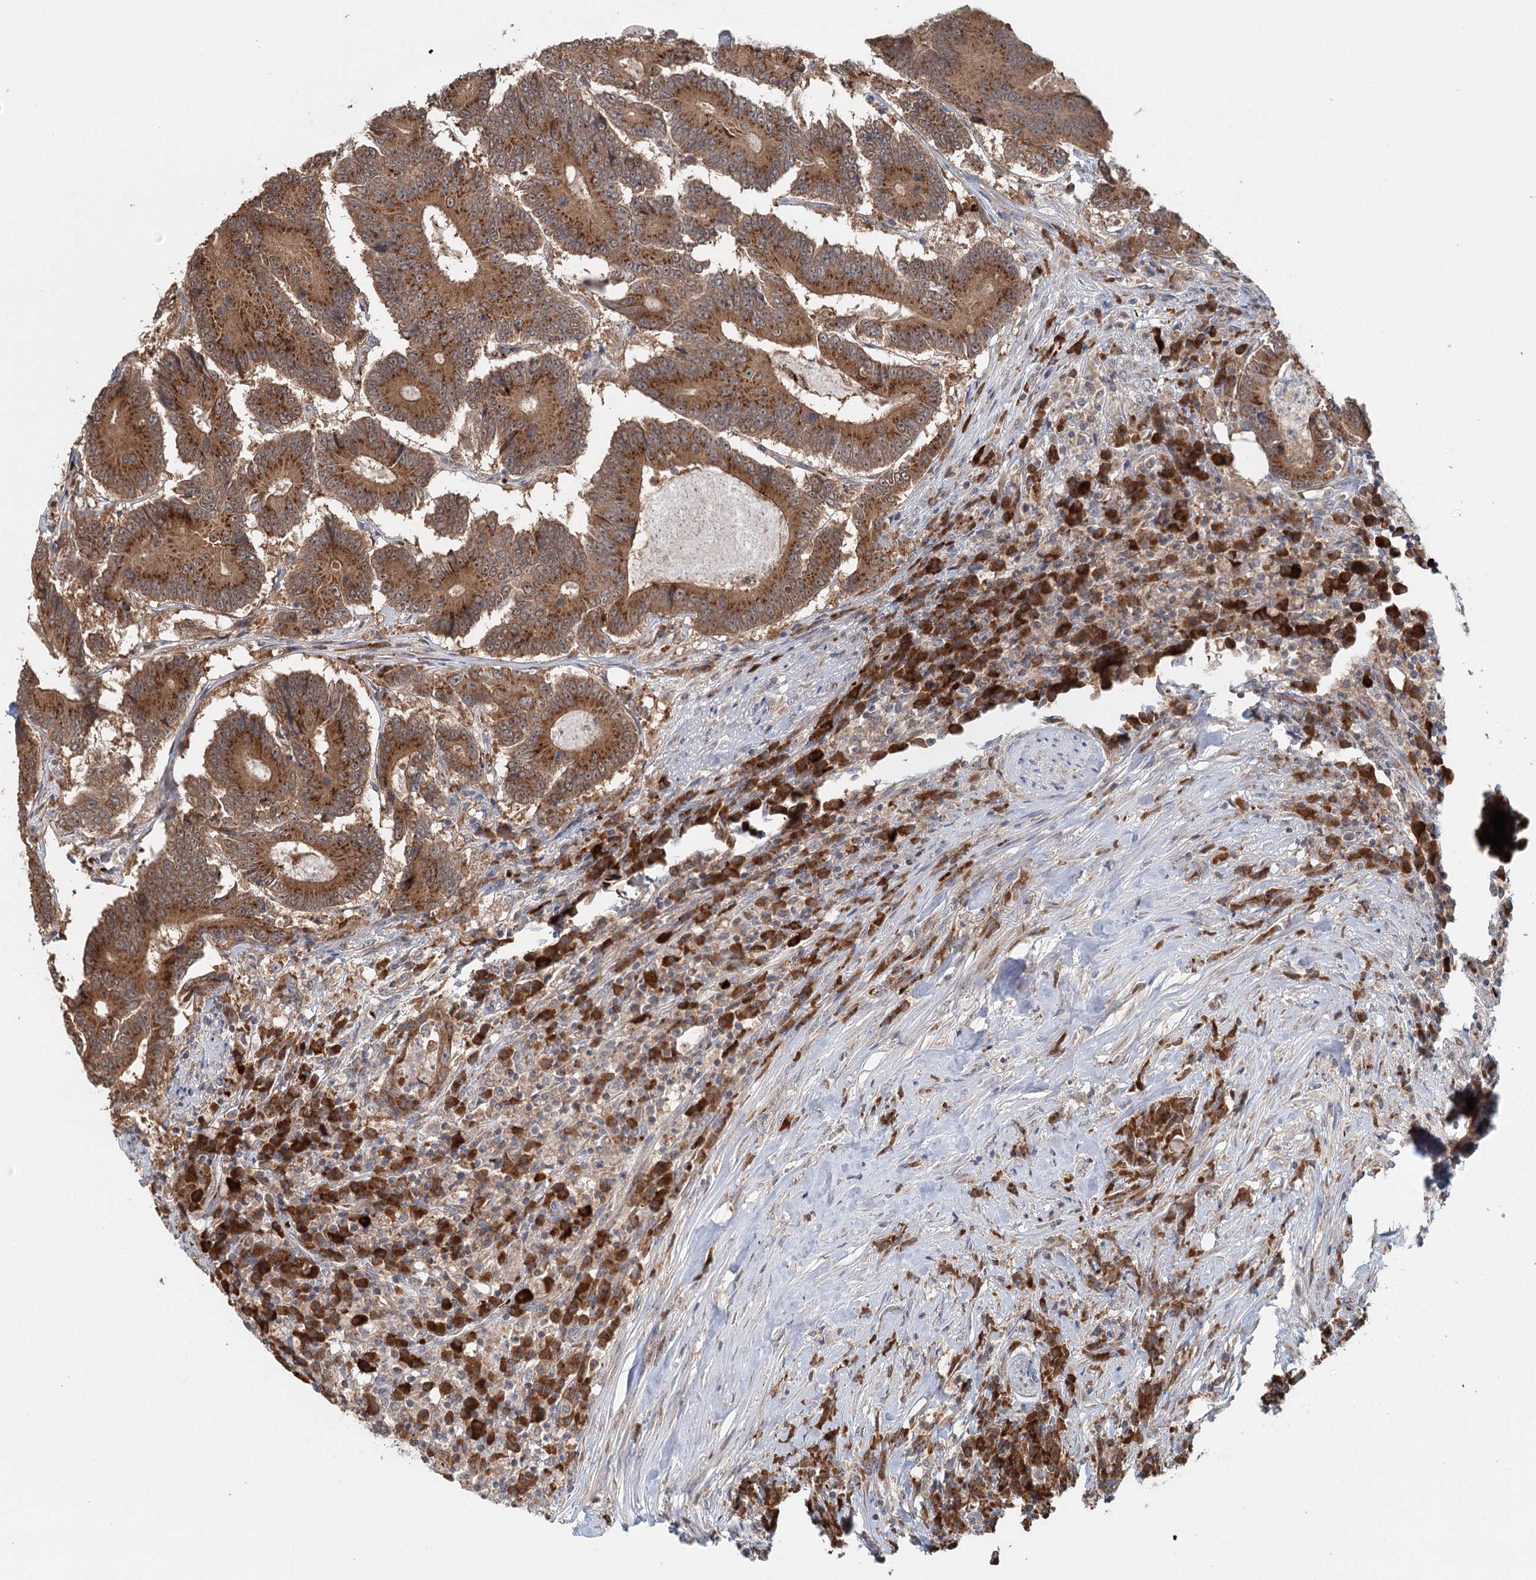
{"staining": {"intensity": "strong", "quantity": ">75%", "location": "cytoplasmic/membranous"}, "tissue": "colorectal cancer", "cell_type": "Tumor cells", "image_type": "cancer", "snomed": [{"axis": "morphology", "description": "Adenocarcinoma, NOS"}, {"axis": "topography", "description": "Colon"}], "caption": "Protein staining displays strong cytoplasmic/membranous positivity in approximately >75% of tumor cells in adenocarcinoma (colorectal). (DAB (3,3'-diaminobenzidine) IHC, brown staining for protein, blue staining for nuclei).", "gene": "ADK", "patient": {"sex": "male", "age": 83}}